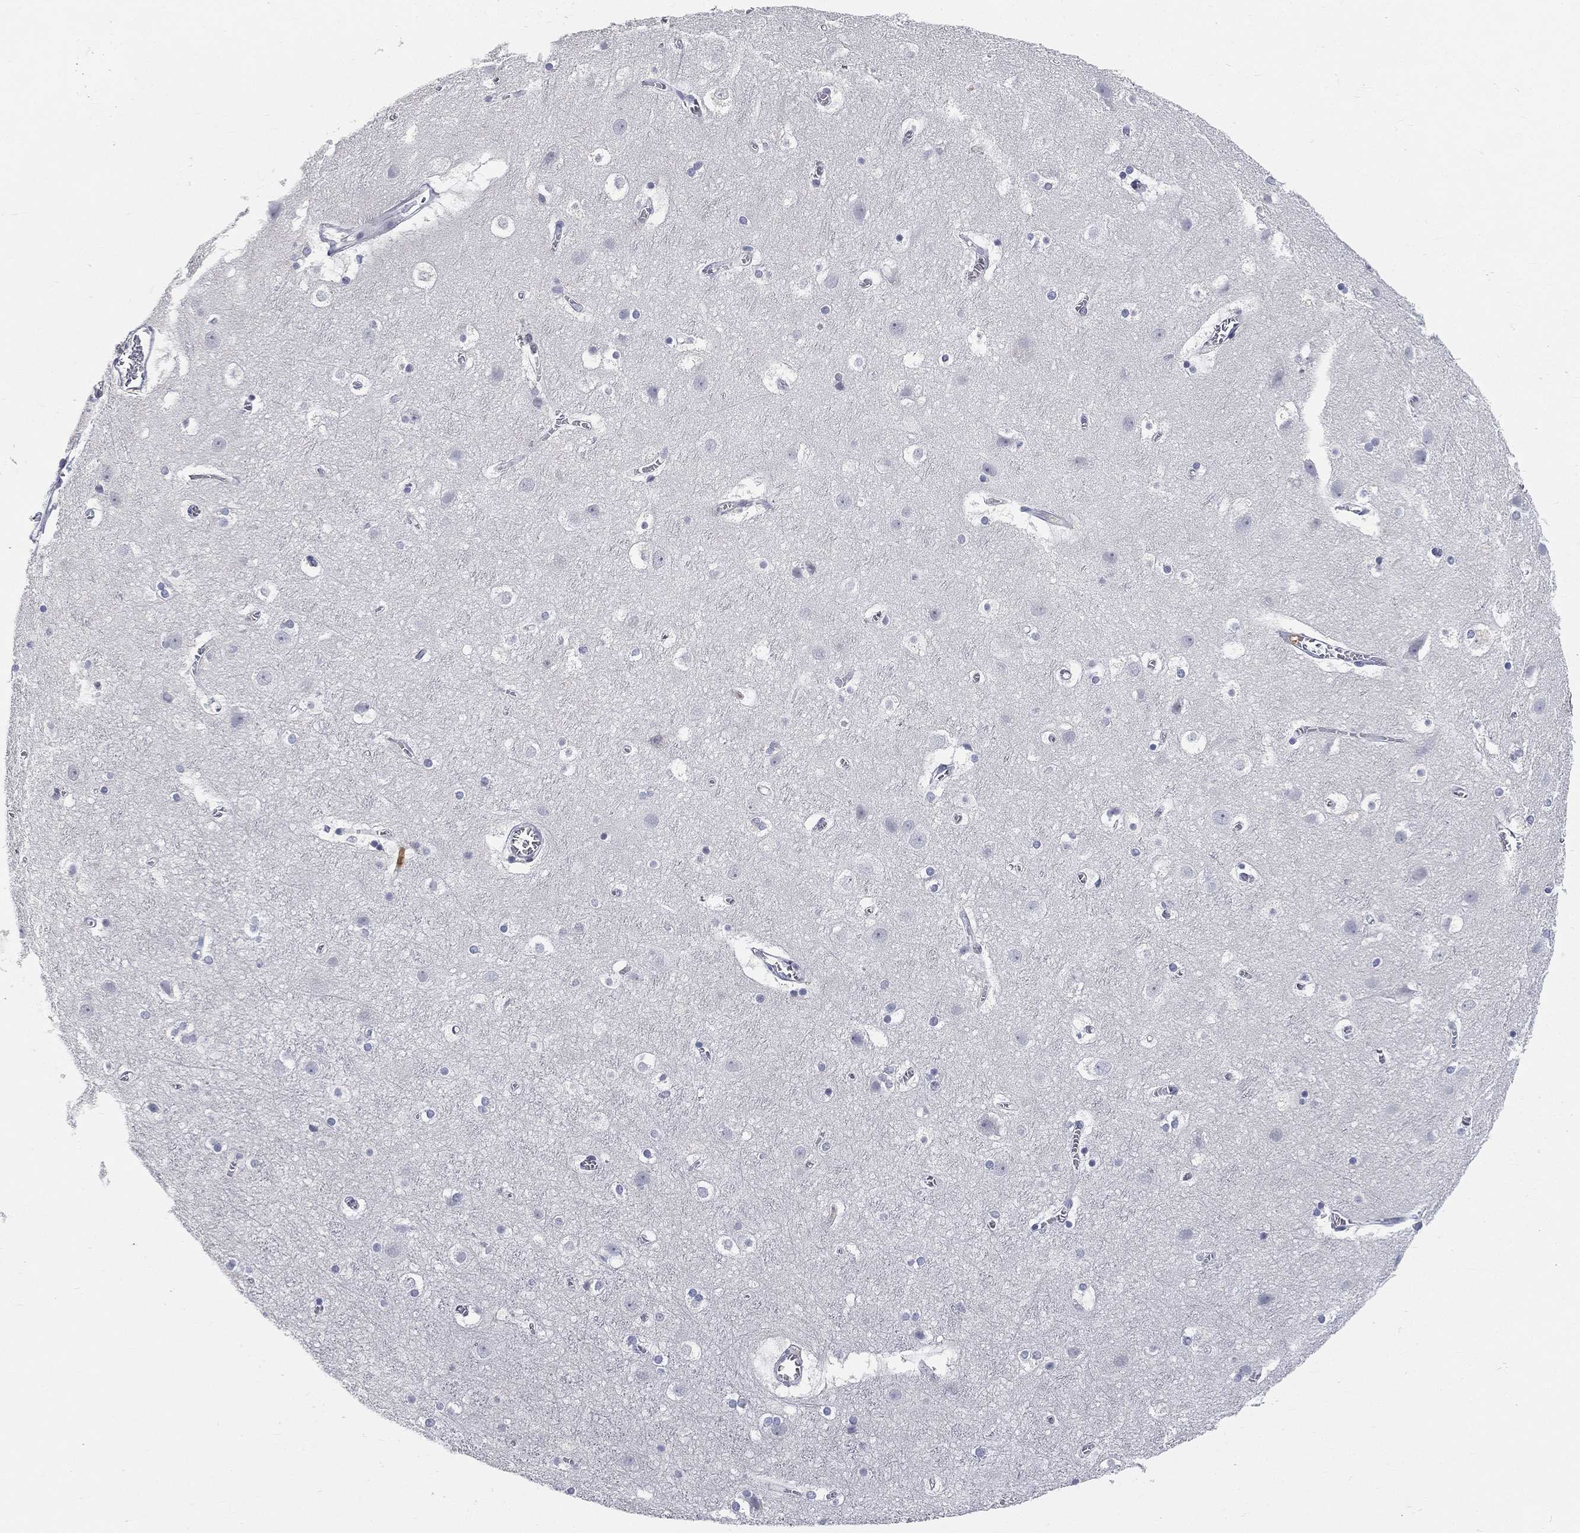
{"staining": {"intensity": "negative", "quantity": "none", "location": "none"}, "tissue": "cerebral cortex", "cell_type": "Endothelial cells", "image_type": "normal", "snomed": [{"axis": "morphology", "description": "Normal tissue, NOS"}, {"axis": "topography", "description": "Cerebral cortex"}], "caption": "The image exhibits no significant expression in endothelial cells of cerebral cortex.", "gene": "ARG1", "patient": {"sex": "male", "age": 59}}